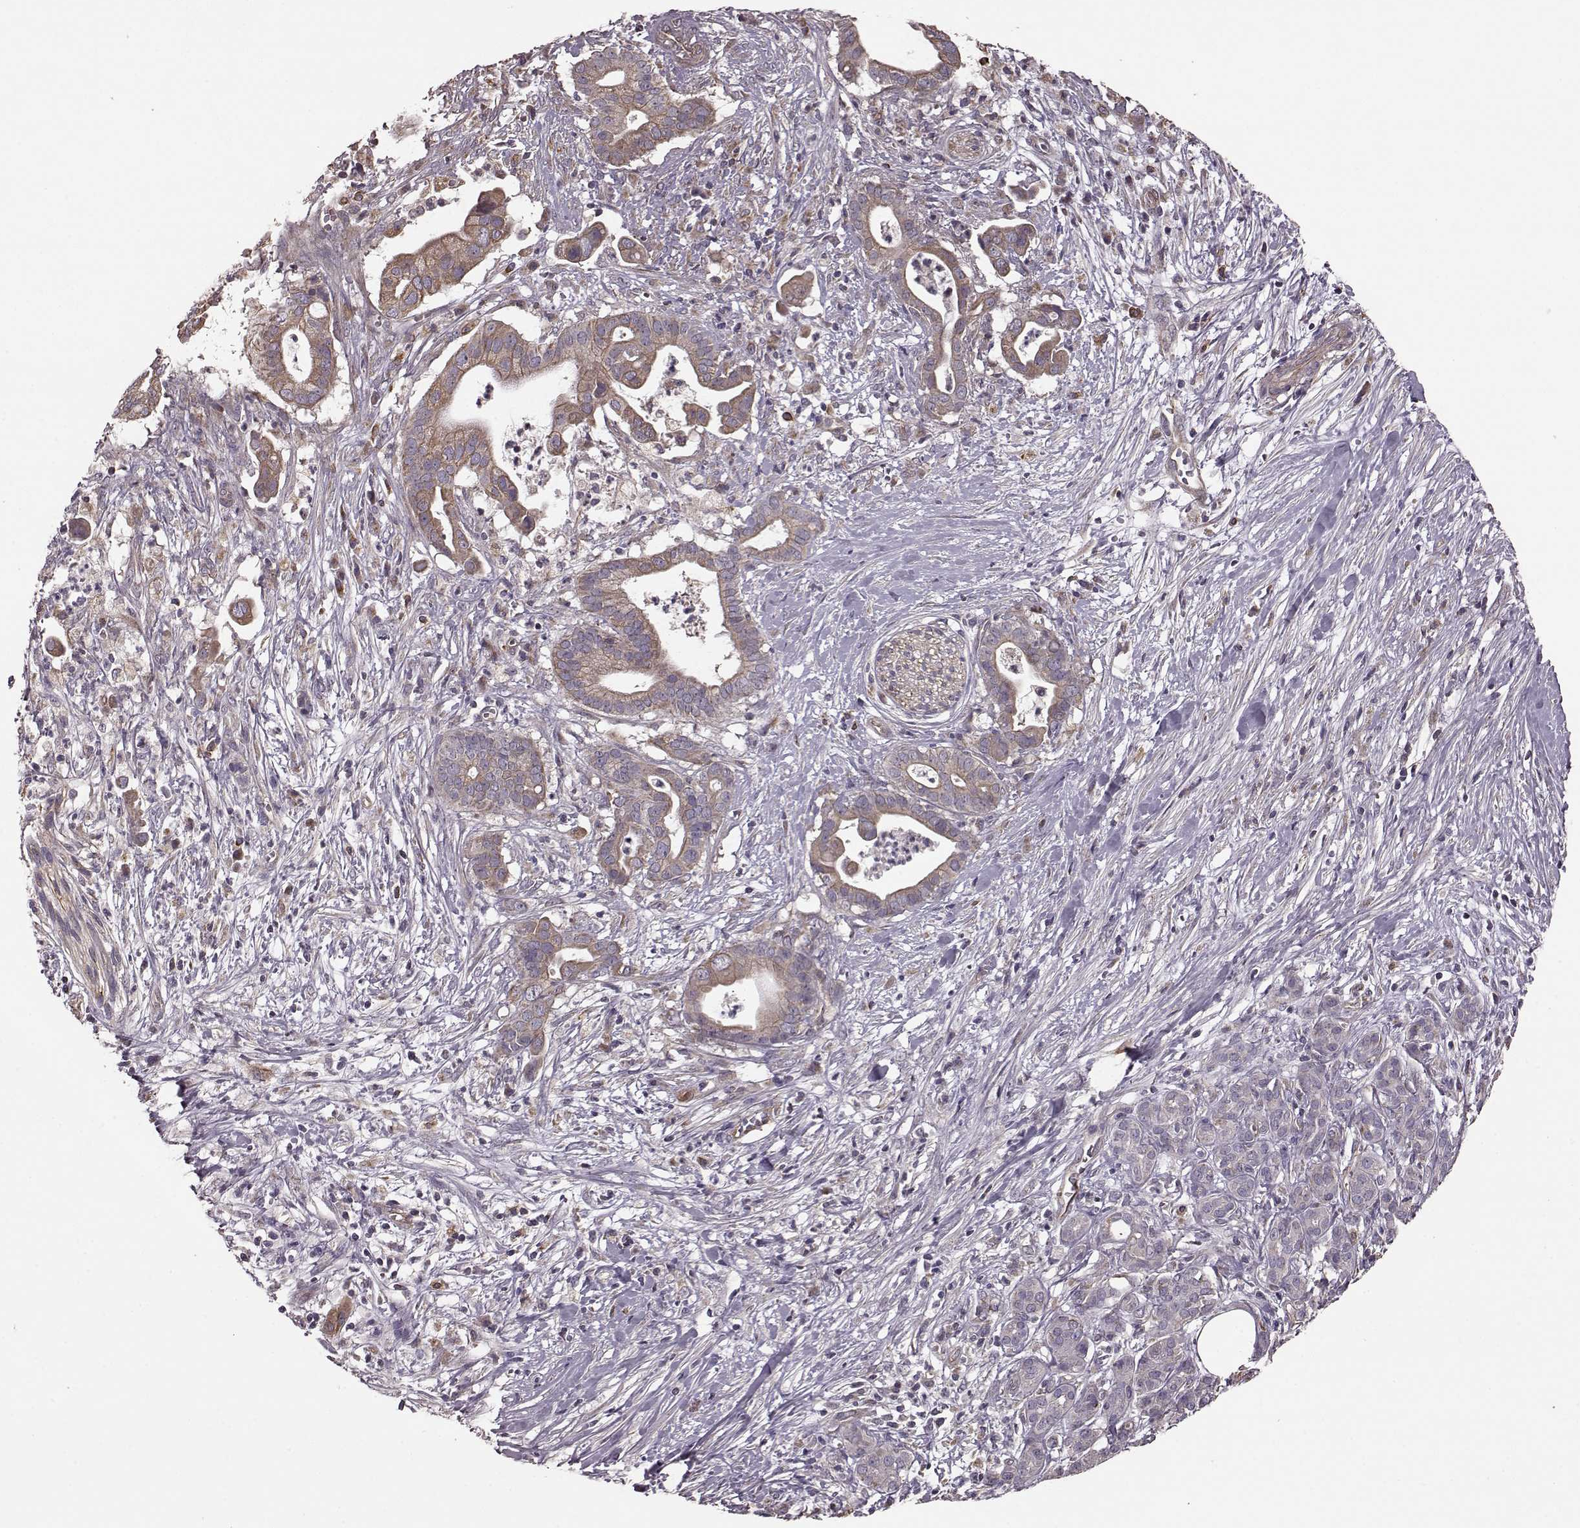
{"staining": {"intensity": "moderate", "quantity": ">75%", "location": "cytoplasmic/membranous"}, "tissue": "pancreatic cancer", "cell_type": "Tumor cells", "image_type": "cancer", "snomed": [{"axis": "morphology", "description": "Adenocarcinoma, NOS"}, {"axis": "topography", "description": "Pancreas"}], "caption": "Immunohistochemical staining of human pancreatic adenocarcinoma exhibits moderate cytoplasmic/membranous protein positivity in about >75% of tumor cells.", "gene": "NTF3", "patient": {"sex": "male", "age": 61}}